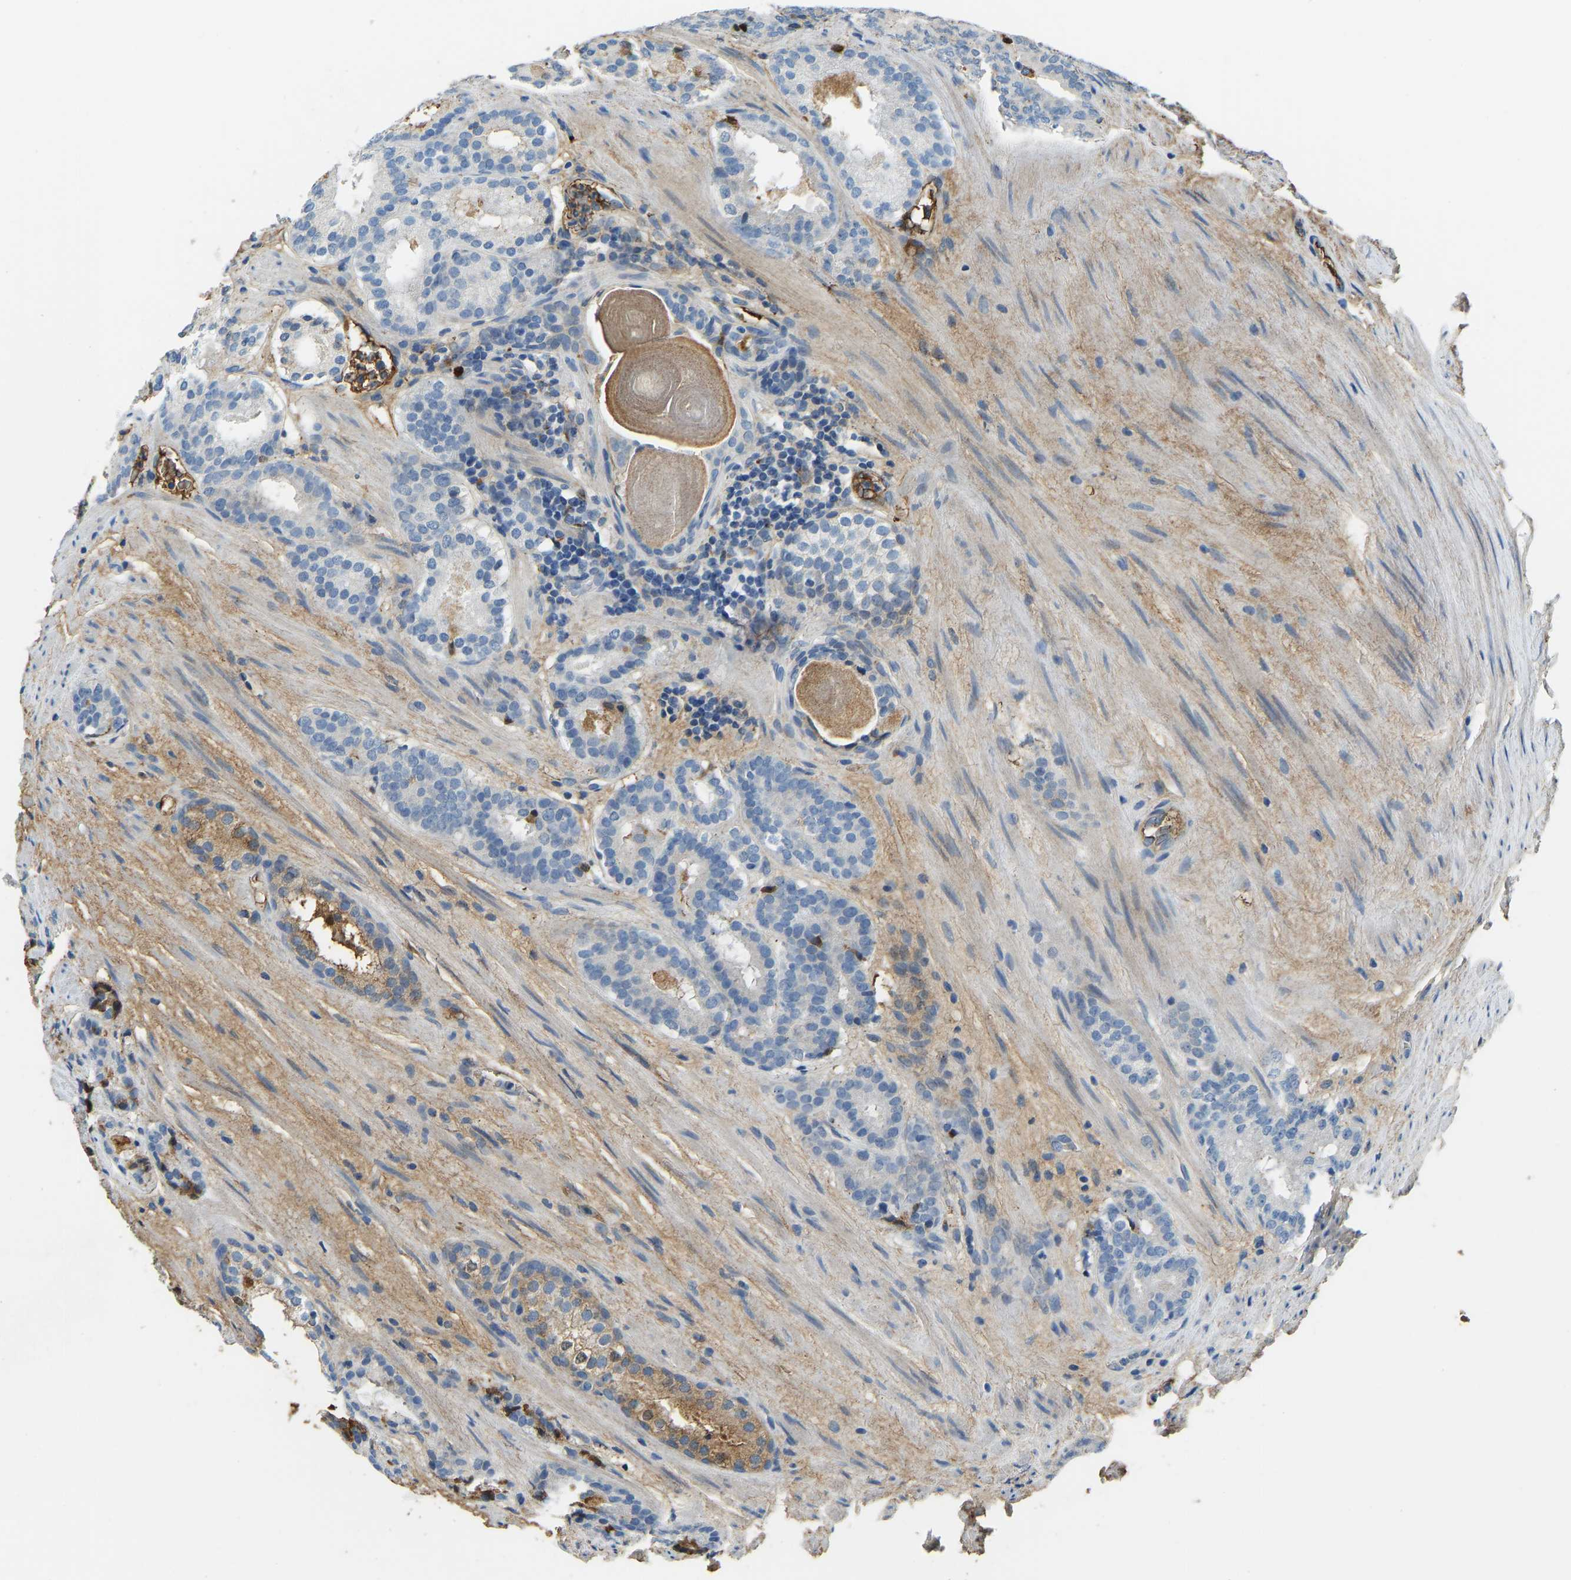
{"staining": {"intensity": "negative", "quantity": "none", "location": "none"}, "tissue": "prostate cancer", "cell_type": "Tumor cells", "image_type": "cancer", "snomed": [{"axis": "morphology", "description": "Adenocarcinoma, Low grade"}, {"axis": "topography", "description": "Prostate"}], "caption": "Histopathology image shows no protein expression in tumor cells of low-grade adenocarcinoma (prostate) tissue. The staining was performed using DAB to visualize the protein expression in brown, while the nuclei were stained in blue with hematoxylin (Magnification: 20x).", "gene": "THBS4", "patient": {"sex": "male", "age": 69}}